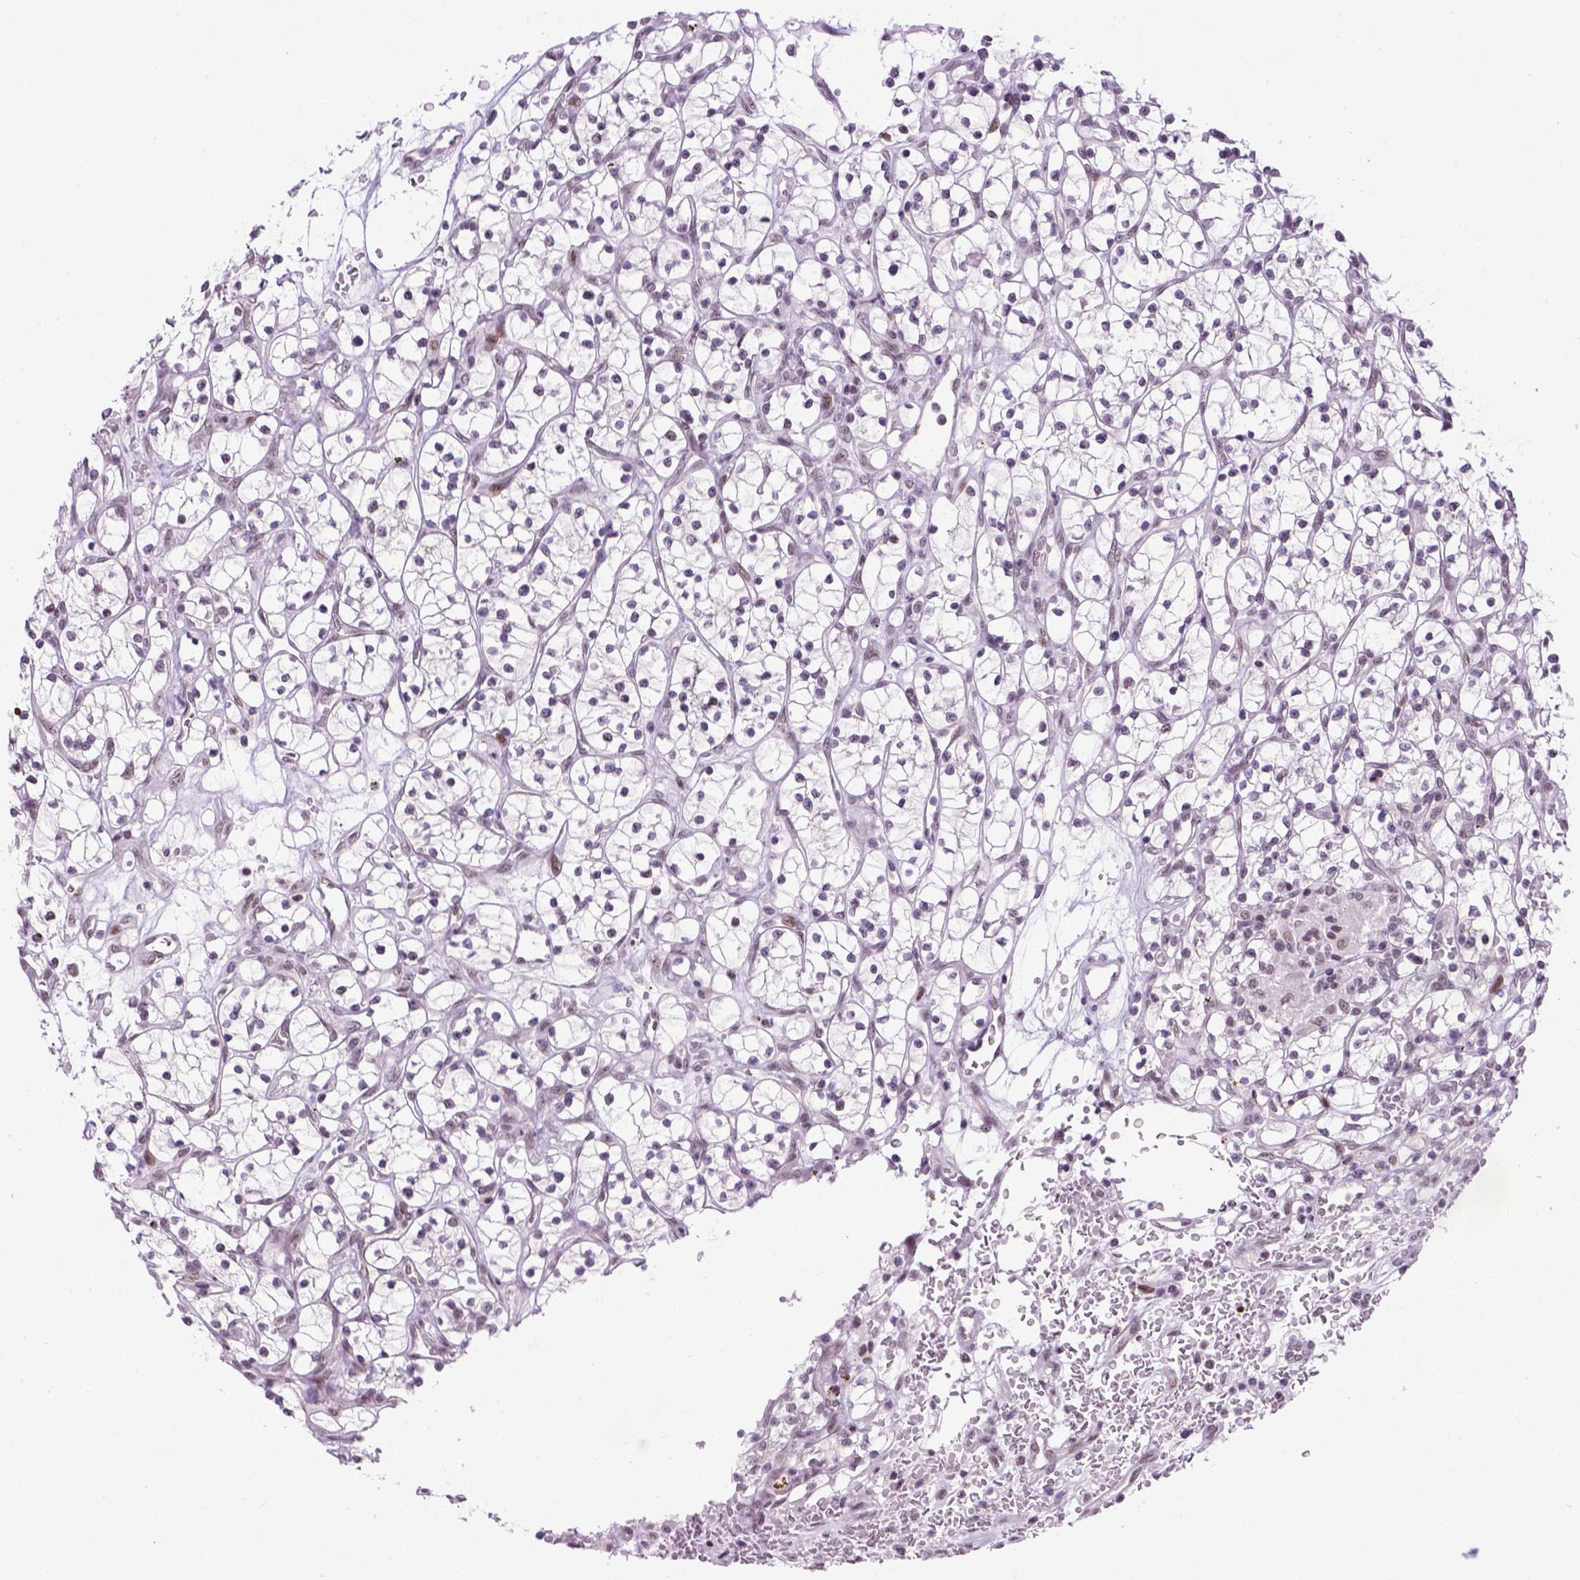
{"staining": {"intensity": "negative", "quantity": "none", "location": "none"}, "tissue": "renal cancer", "cell_type": "Tumor cells", "image_type": "cancer", "snomed": [{"axis": "morphology", "description": "Adenocarcinoma, NOS"}, {"axis": "topography", "description": "Kidney"}], "caption": "This is an immunohistochemistry (IHC) micrograph of human renal cancer (adenocarcinoma). There is no staining in tumor cells.", "gene": "TBPL1", "patient": {"sex": "female", "age": 64}}